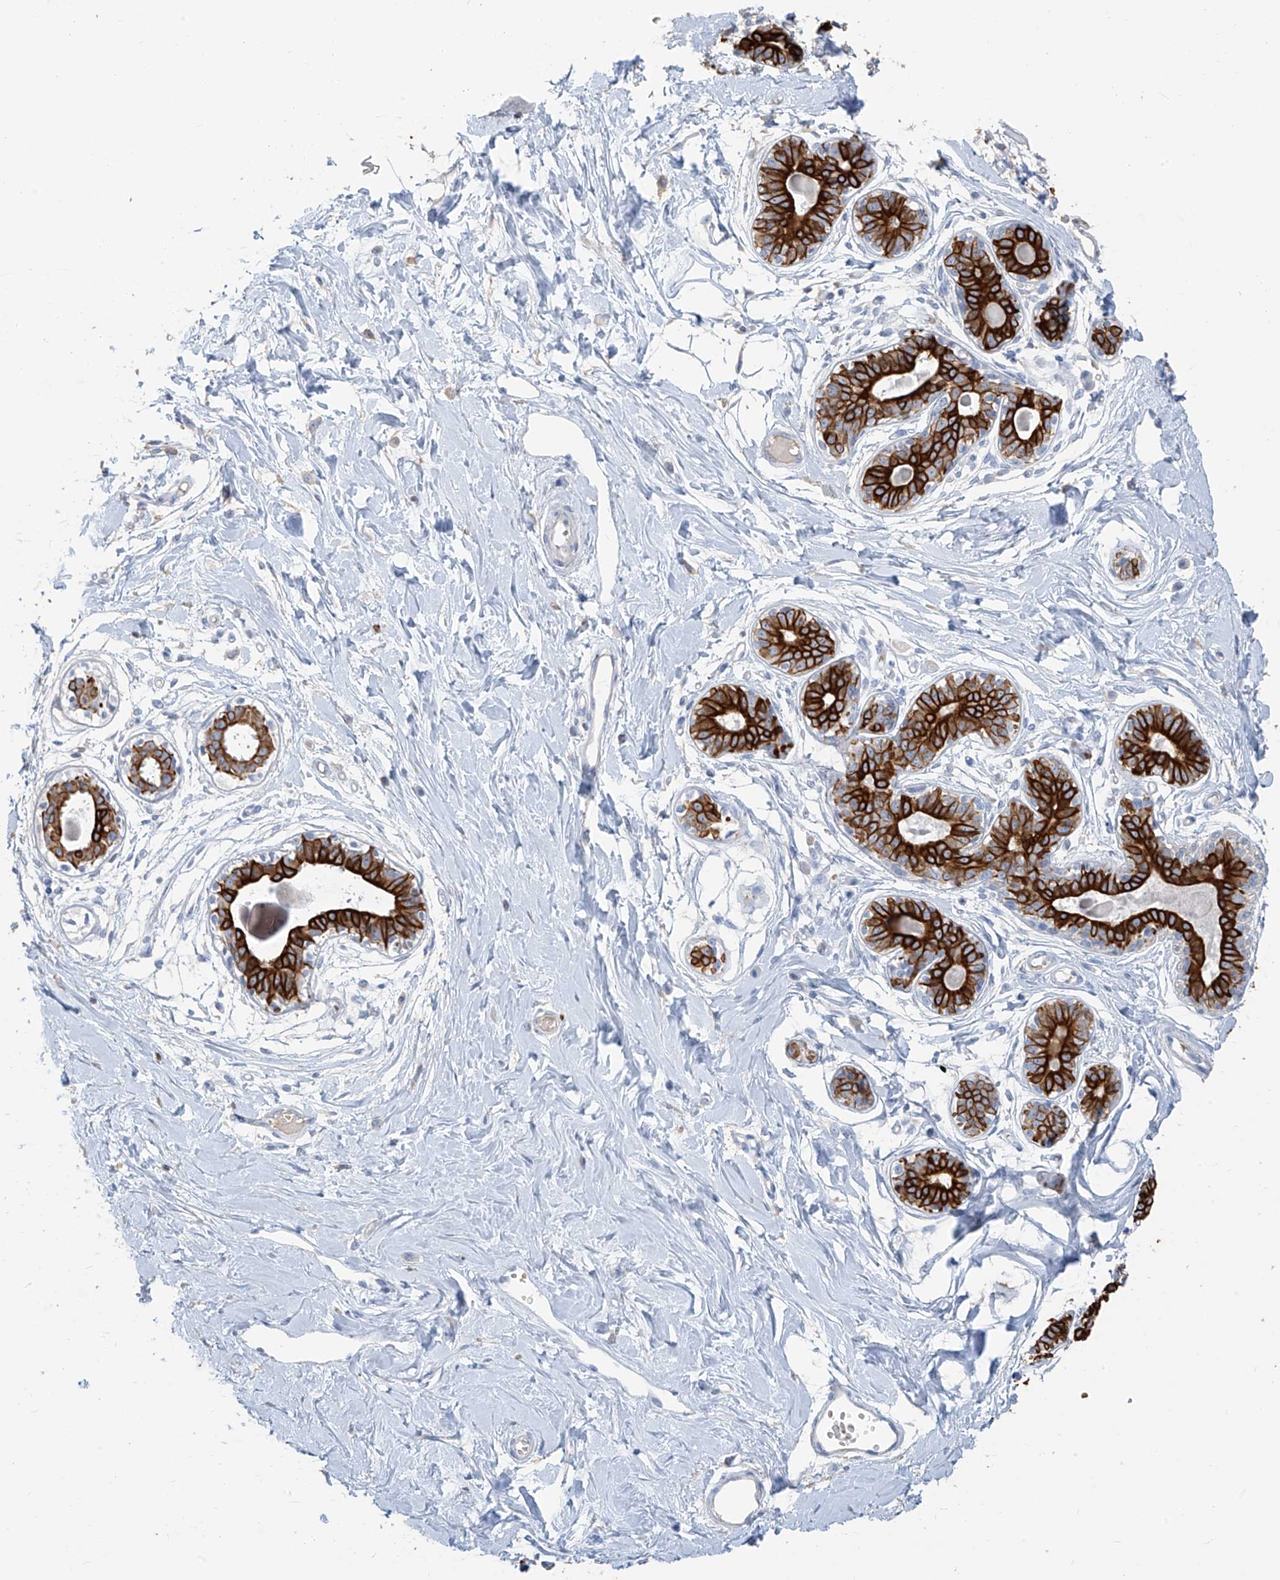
{"staining": {"intensity": "negative", "quantity": "none", "location": "none"}, "tissue": "breast", "cell_type": "Adipocytes", "image_type": "normal", "snomed": [{"axis": "morphology", "description": "Normal tissue, NOS"}, {"axis": "topography", "description": "Breast"}], "caption": "Immunohistochemical staining of normal breast demonstrates no significant staining in adipocytes. The staining was performed using DAB to visualize the protein expression in brown, while the nuclei were stained in blue with hematoxylin (Magnification: 20x).", "gene": "PAFAH1B3", "patient": {"sex": "female", "age": 45}}